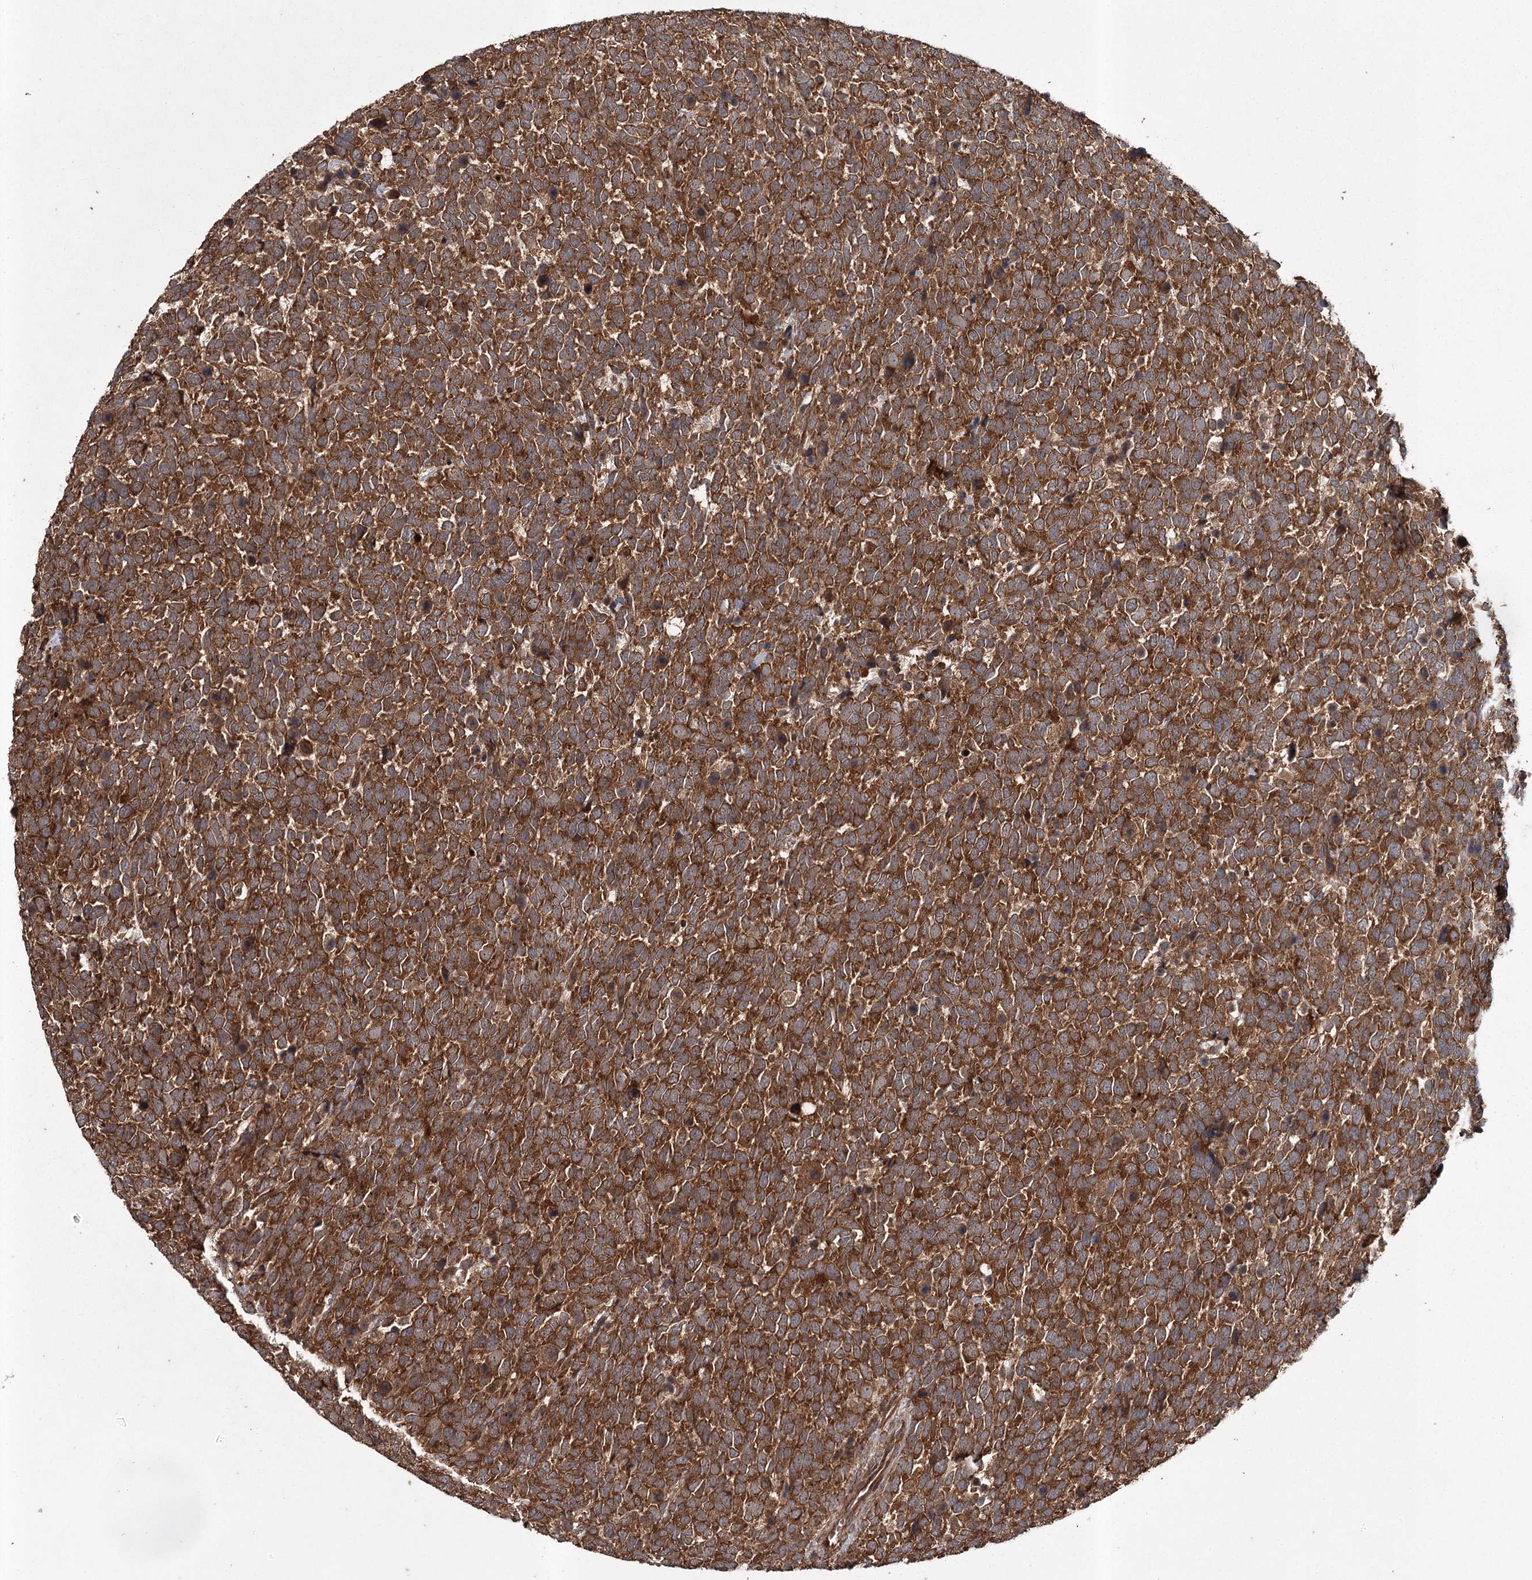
{"staining": {"intensity": "strong", "quantity": ">75%", "location": "cytoplasmic/membranous"}, "tissue": "urothelial cancer", "cell_type": "Tumor cells", "image_type": "cancer", "snomed": [{"axis": "morphology", "description": "Urothelial carcinoma, High grade"}, {"axis": "topography", "description": "Urinary bladder"}], "caption": "Protein expression analysis of human high-grade urothelial carcinoma reveals strong cytoplasmic/membranous expression in approximately >75% of tumor cells. The staining is performed using DAB (3,3'-diaminobenzidine) brown chromogen to label protein expression. The nuclei are counter-stained blue using hematoxylin.", "gene": "RPAP3", "patient": {"sex": "female", "age": 82}}